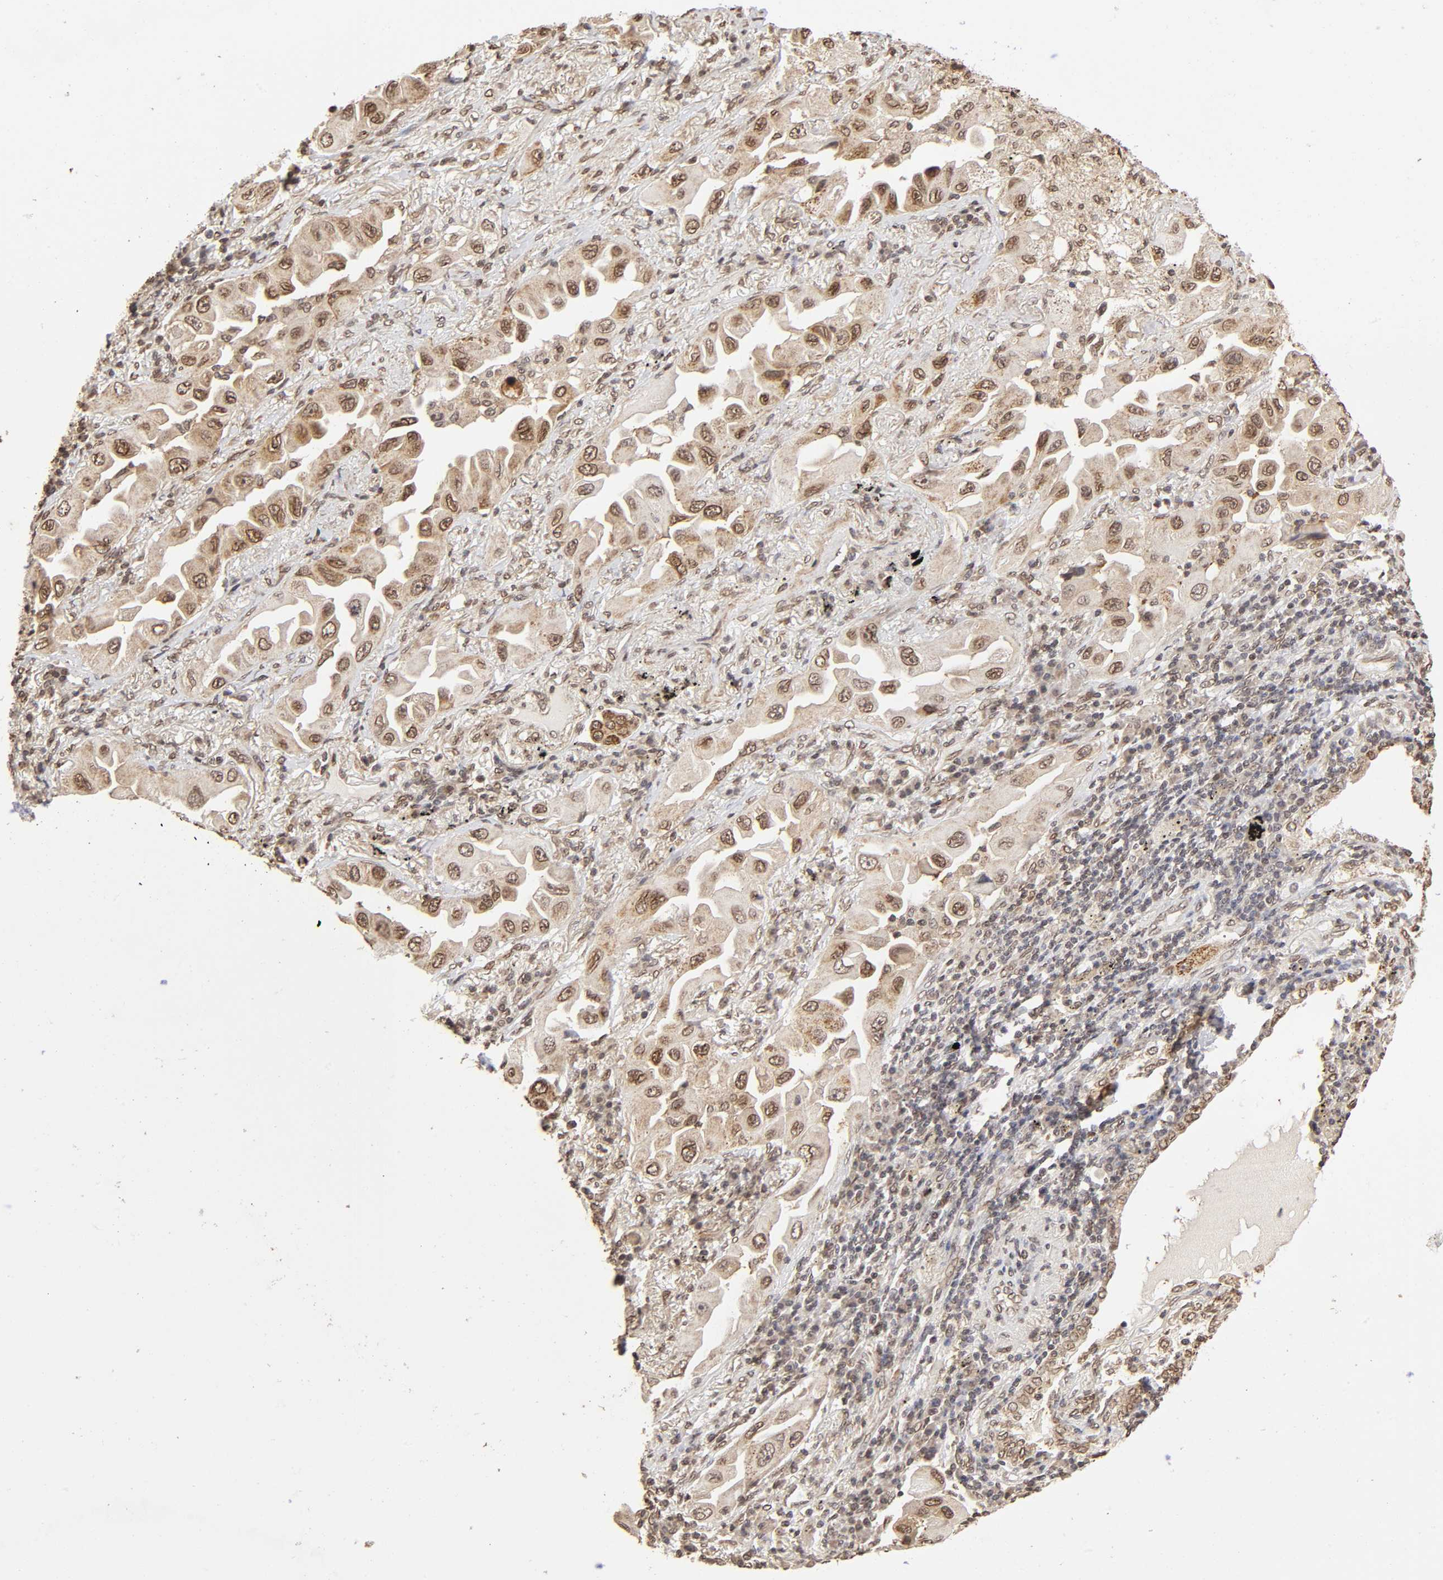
{"staining": {"intensity": "moderate", "quantity": ">75%", "location": "cytoplasmic/membranous,nuclear"}, "tissue": "lung cancer", "cell_type": "Tumor cells", "image_type": "cancer", "snomed": [{"axis": "morphology", "description": "Adenocarcinoma, NOS"}, {"axis": "topography", "description": "Lung"}], "caption": "About >75% of tumor cells in human lung cancer (adenocarcinoma) demonstrate moderate cytoplasmic/membranous and nuclear protein expression as visualized by brown immunohistochemical staining.", "gene": "MLLT6", "patient": {"sex": "female", "age": 65}}